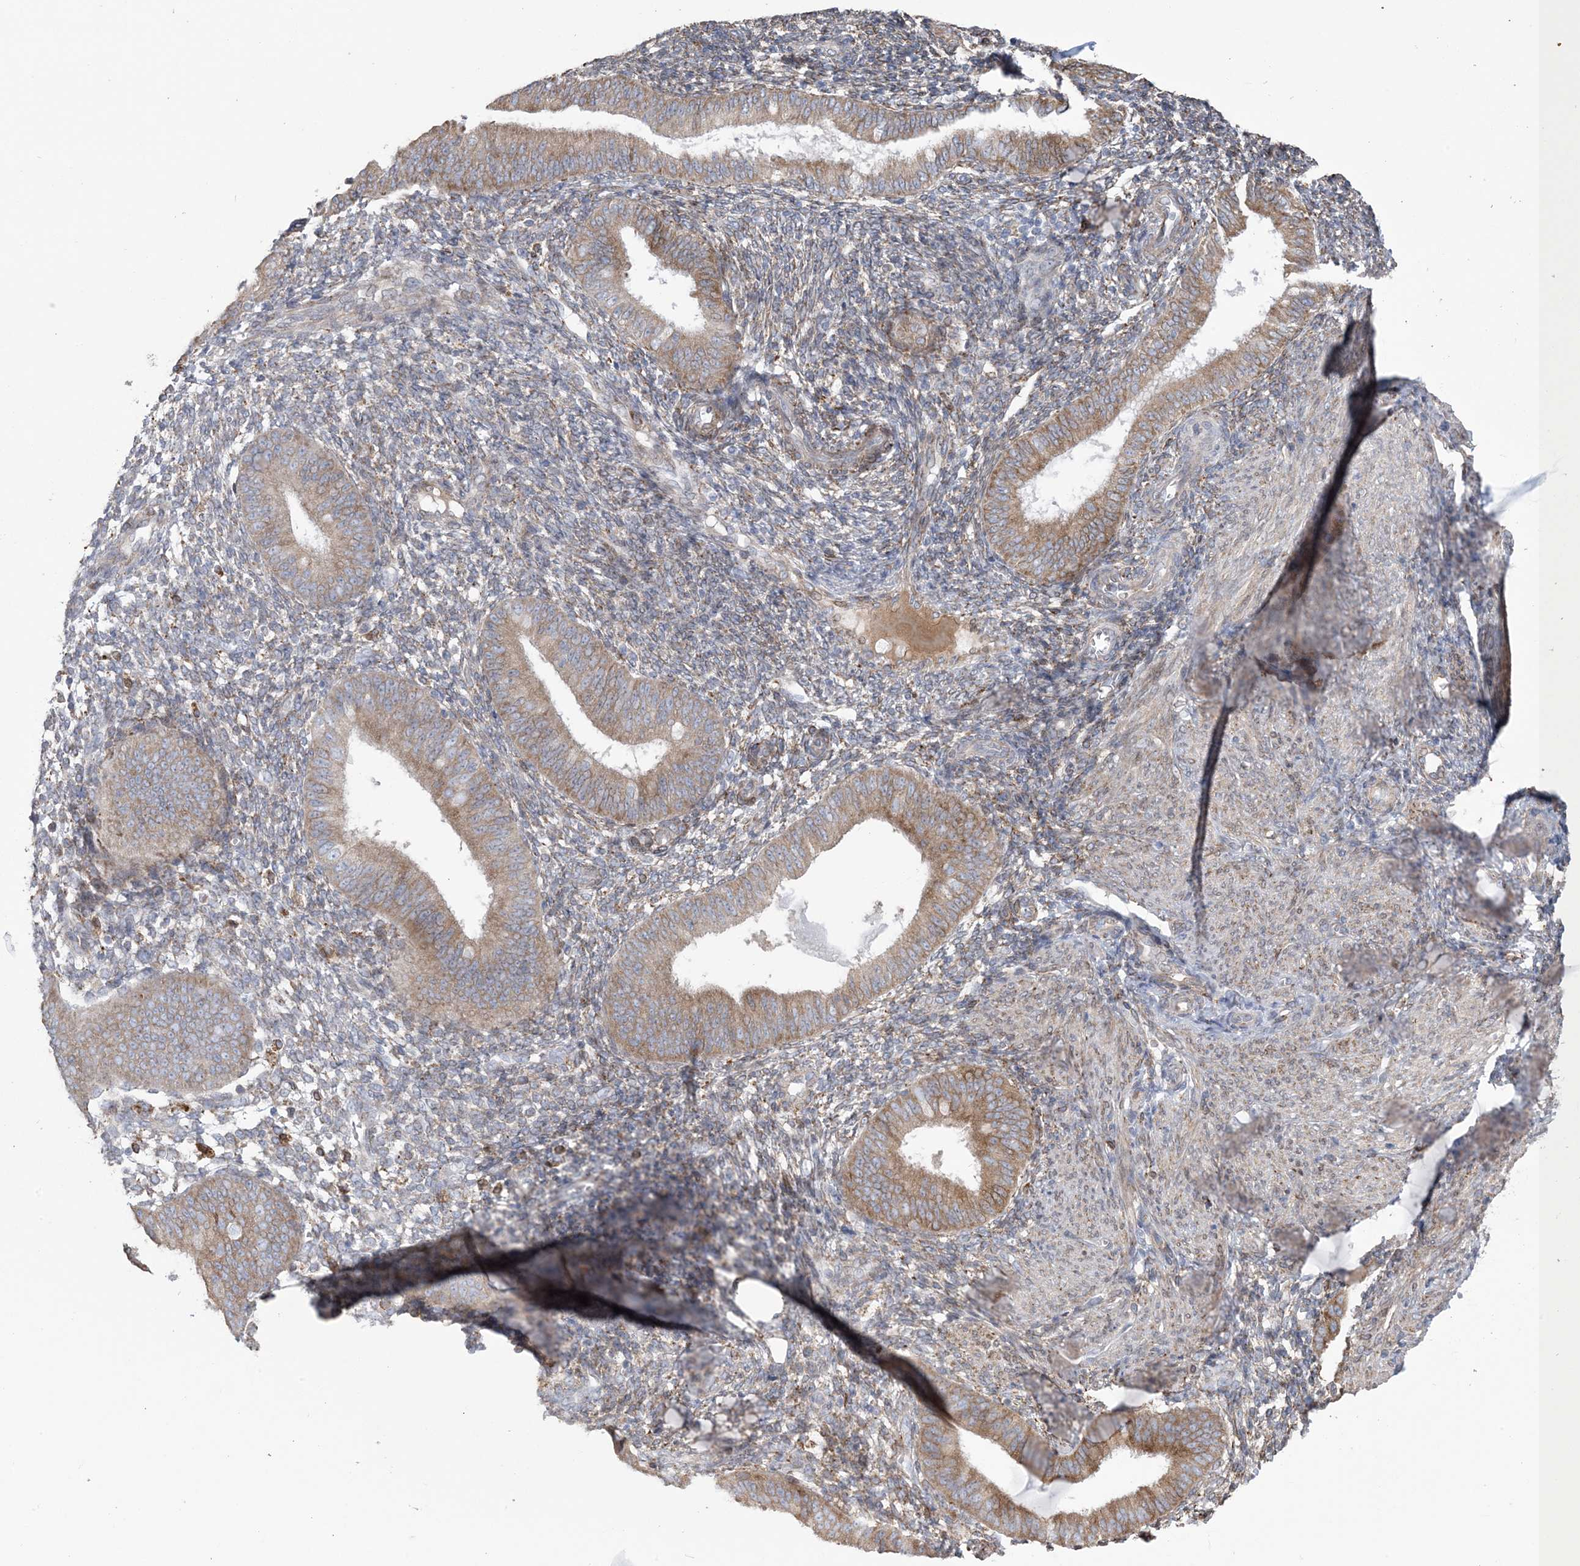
{"staining": {"intensity": "weak", "quantity": "25%-75%", "location": "cytoplasmic/membranous"}, "tissue": "endometrium", "cell_type": "Cells in endometrial stroma", "image_type": "normal", "snomed": [{"axis": "morphology", "description": "Normal tissue, NOS"}, {"axis": "topography", "description": "Uterus"}, {"axis": "topography", "description": "Endometrium"}], "caption": "A histopathology image of human endometrium stained for a protein reveals weak cytoplasmic/membranous brown staining in cells in endometrial stroma.", "gene": "SHANK1", "patient": {"sex": "female", "age": 48}}